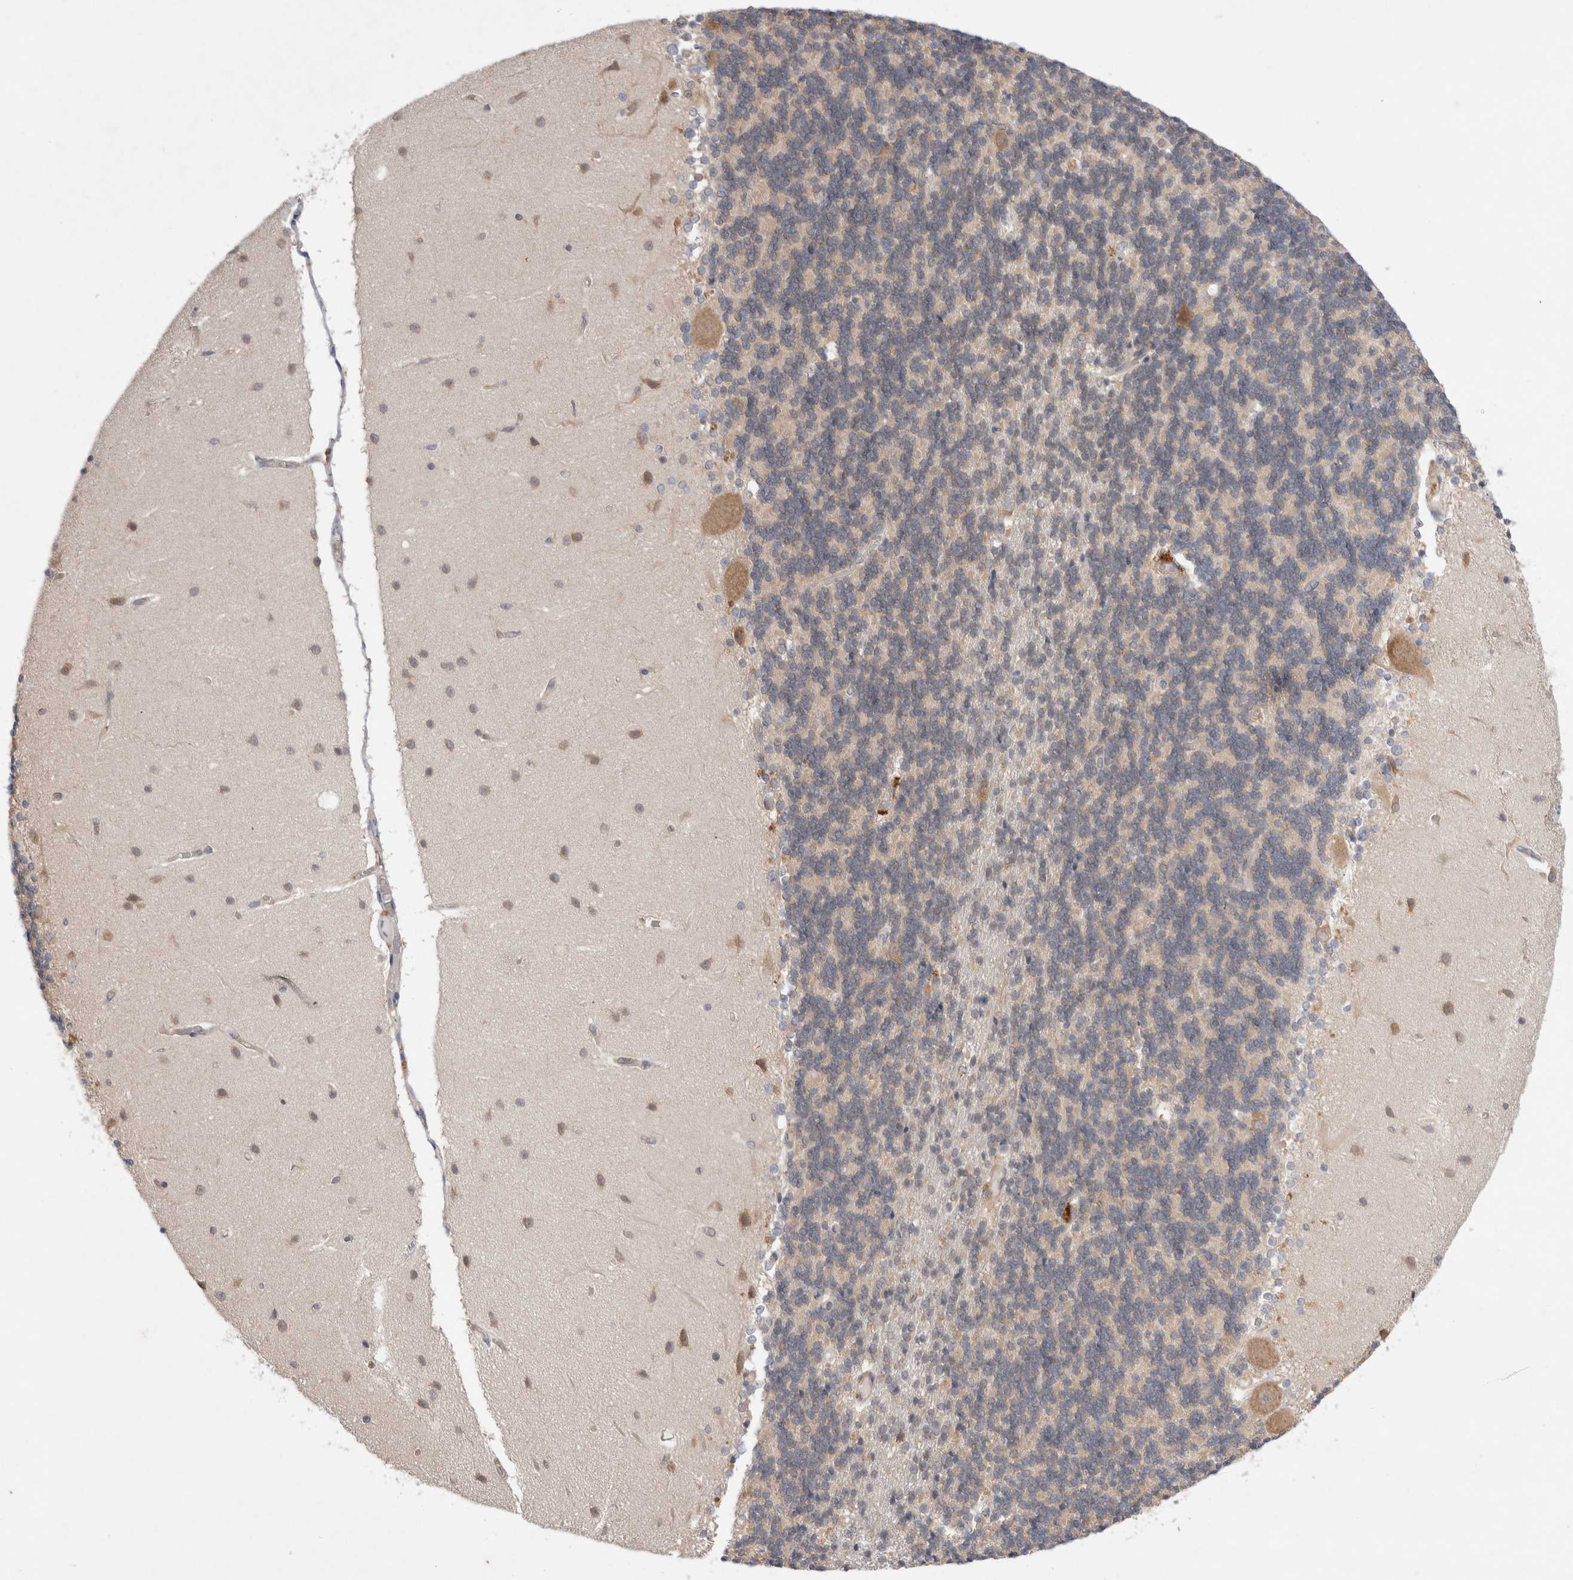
{"staining": {"intensity": "weak", "quantity": "25%-75%", "location": "cytoplasmic/membranous"}, "tissue": "cerebellum", "cell_type": "Cells in granular layer", "image_type": "normal", "snomed": [{"axis": "morphology", "description": "Normal tissue, NOS"}, {"axis": "topography", "description": "Cerebellum"}], "caption": "A micrograph showing weak cytoplasmic/membranous positivity in about 25%-75% of cells in granular layer in normal cerebellum, as visualized by brown immunohistochemical staining.", "gene": "EIF3E", "patient": {"sex": "female", "age": 54}}